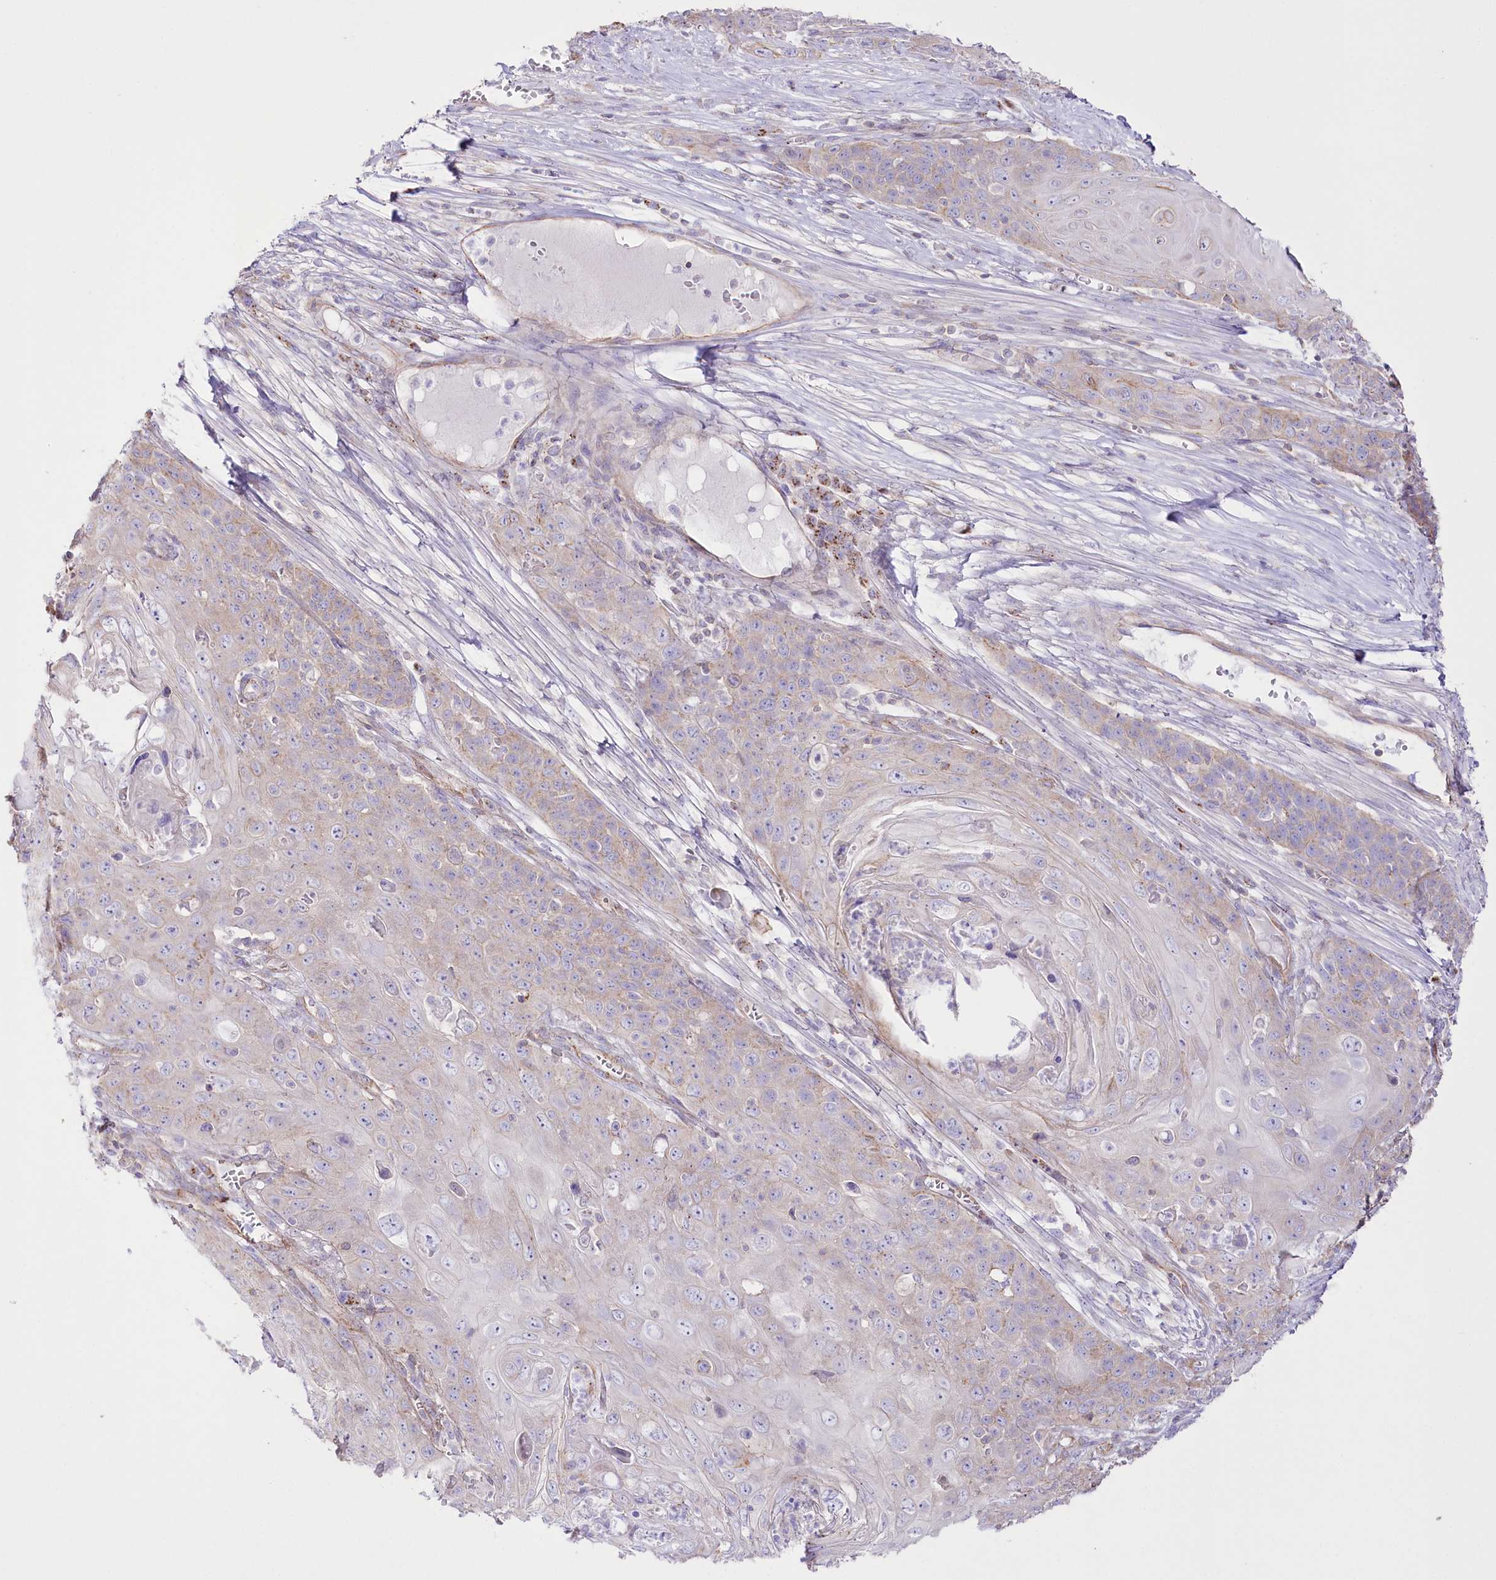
{"staining": {"intensity": "weak", "quantity": "<25%", "location": "cytoplasmic/membranous"}, "tissue": "skin cancer", "cell_type": "Tumor cells", "image_type": "cancer", "snomed": [{"axis": "morphology", "description": "Squamous cell carcinoma, NOS"}, {"axis": "topography", "description": "Skin"}], "caption": "The image demonstrates no significant positivity in tumor cells of skin cancer.", "gene": "FAM216A", "patient": {"sex": "male", "age": 55}}